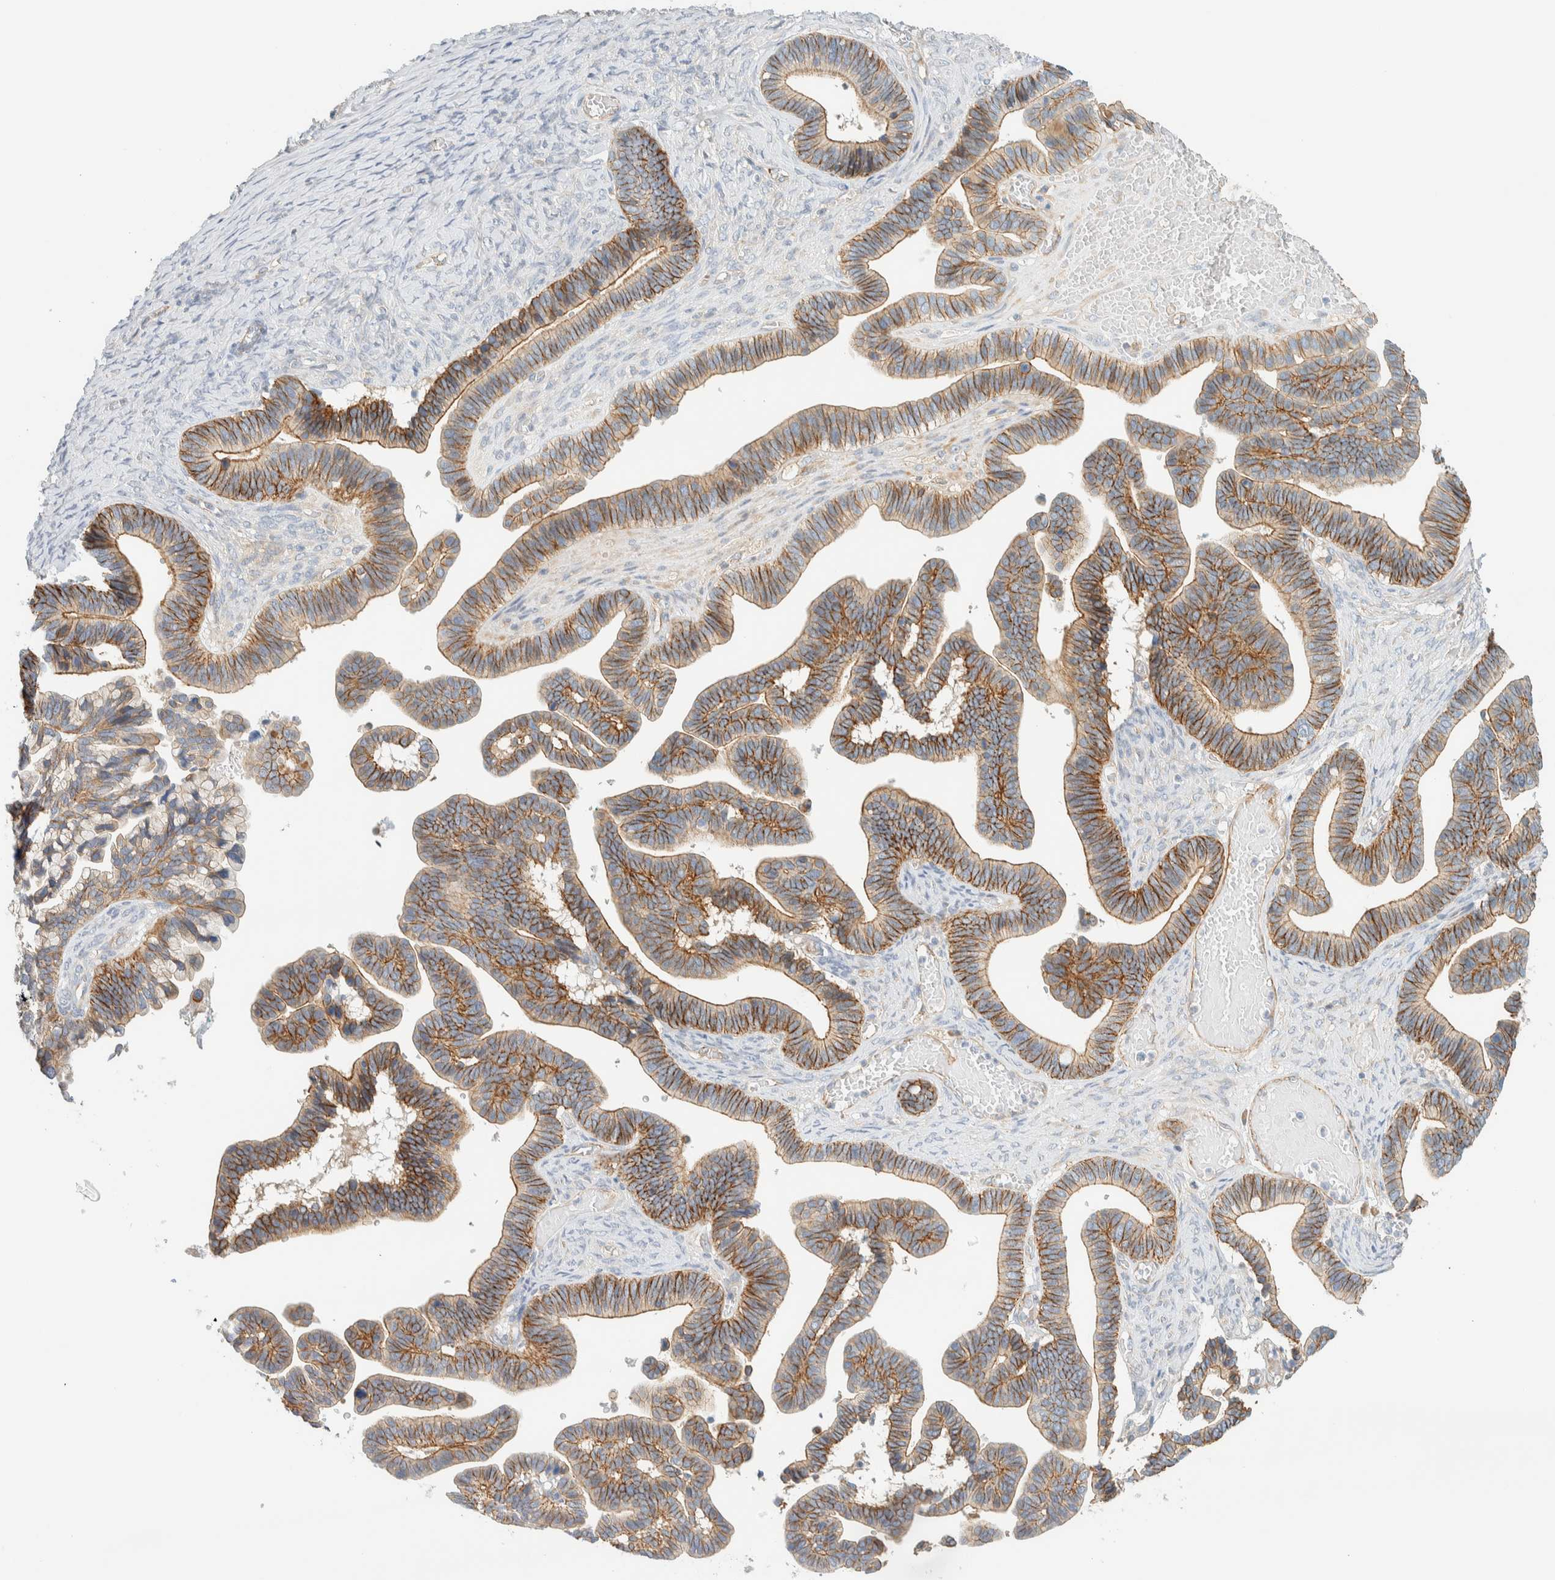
{"staining": {"intensity": "moderate", "quantity": ">75%", "location": "cytoplasmic/membranous"}, "tissue": "ovarian cancer", "cell_type": "Tumor cells", "image_type": "cancer", "snomed": [{"axis": "morphology", "description": "Cystadenocarcinoma, serous, NOS"}, {"axis": "topography", "description": "Ovary"}], "caption": "Immunohistochemistry (IHC) (DAB) staining of serous cystadenocarcinoma (ovarian) reveals moderate cytoplasmic/membranous protein staining in approximately >75% of tumor cells. The protein of interest is stained brown, and the nuclei are stained in blue (DAB (3,3'-diaminobenzidine) IHC with brightfield microscopy, high magnification).", "gene": "LIMA1", "patient": {"sex": "female", "age": 56}}